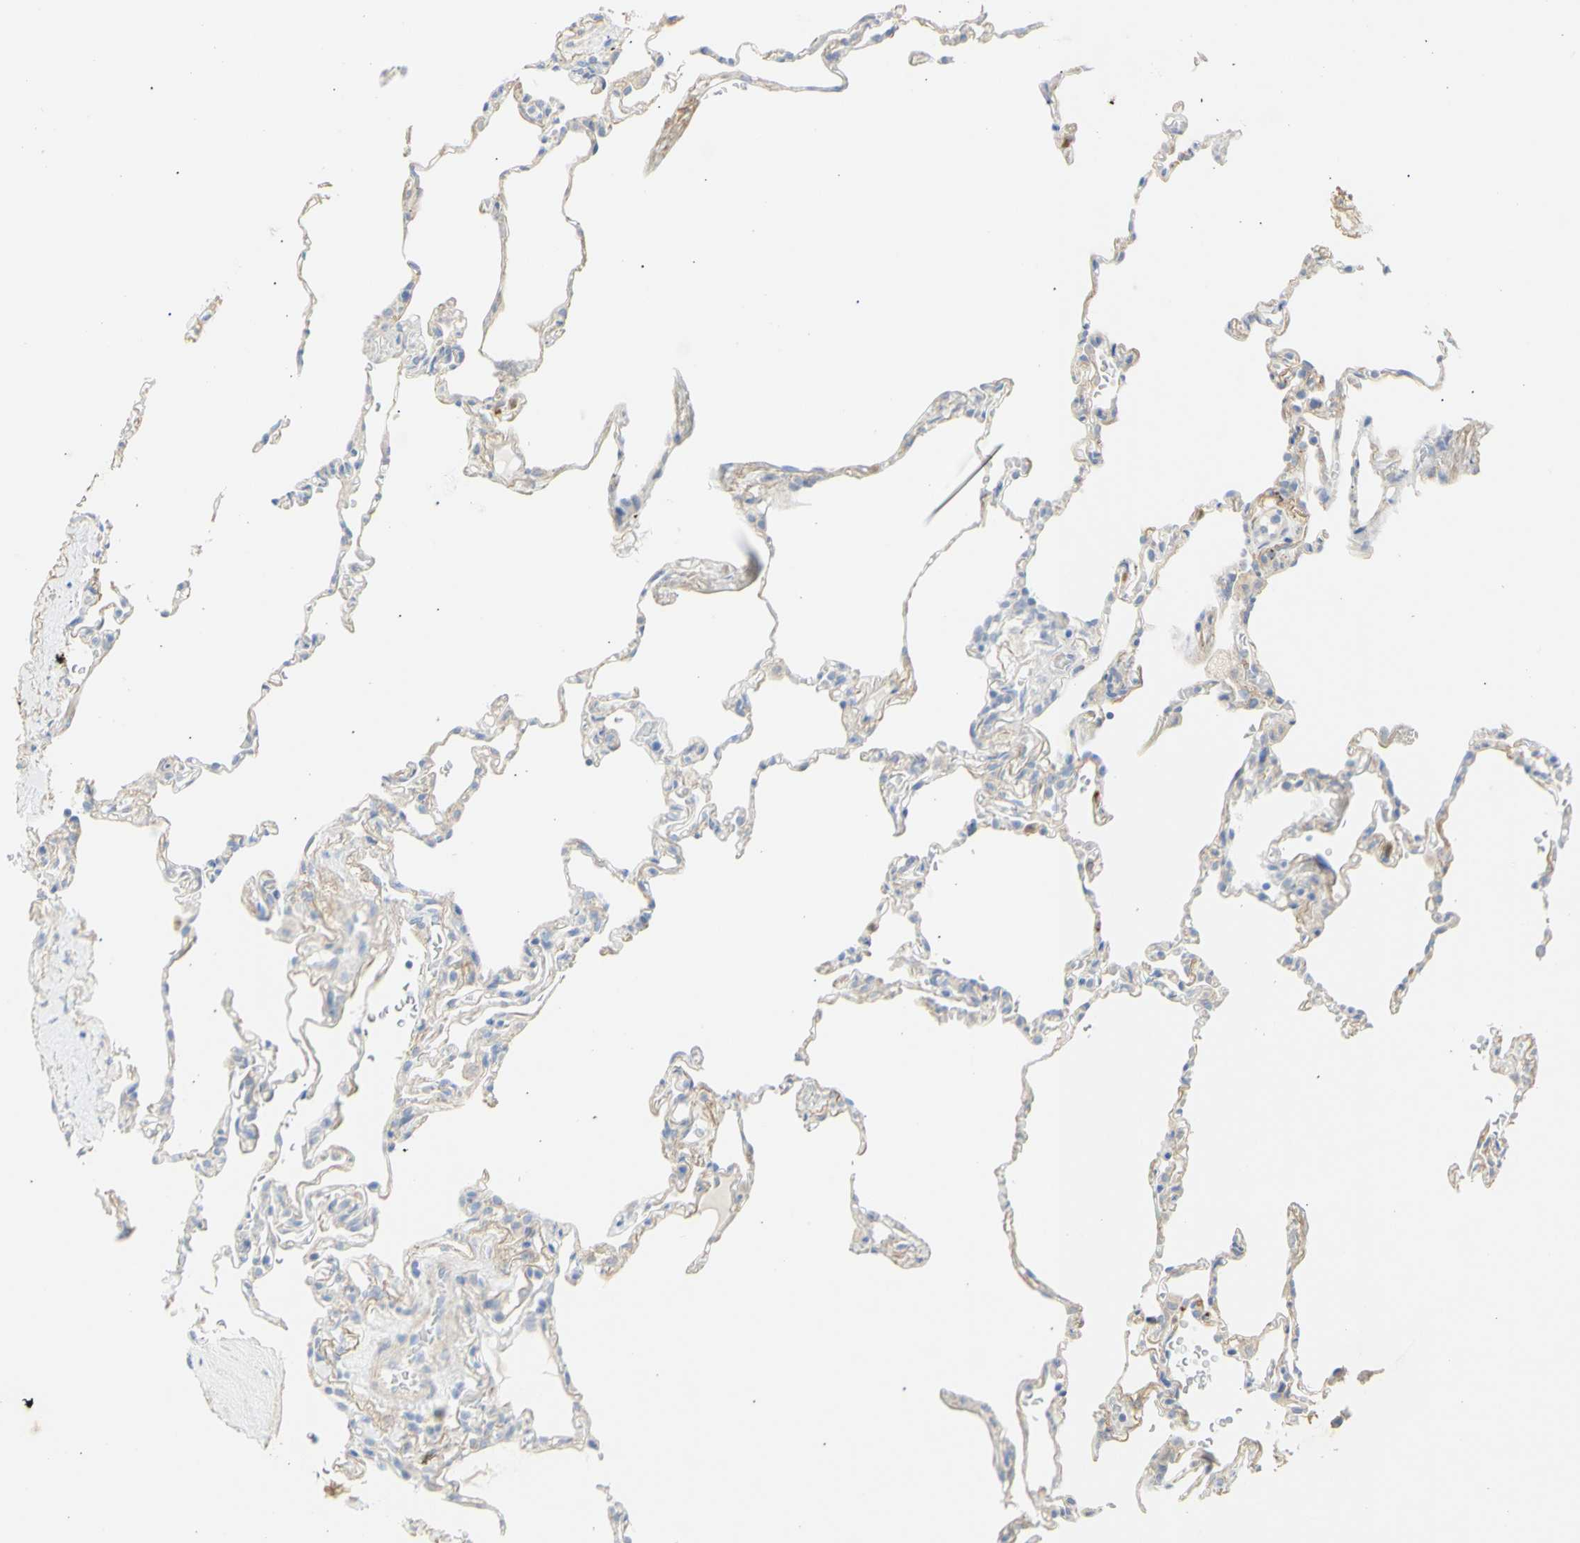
{"staining": {"intensity": "weak", "quantity": ">75%", "location": "cytoplasmic/membranous"}, "tissue": "lung", "cell_type": "Alveolar cells", "image_type": "normal", "snomed": [{"axis": "morphology", "description": "Normal tissue, NOS"}, {"axis": "topography", "description": "Lung"}], "caption": "Alveolar cells exhibit low levels of weak cytoplasmic/membranous positivity in about >75% of cells in benign lung. (Brightfield microscopy of DAB IHC at high magnification).", "gene": "B4GALNT3", "patient": {"sex": "male", "age": 59}}